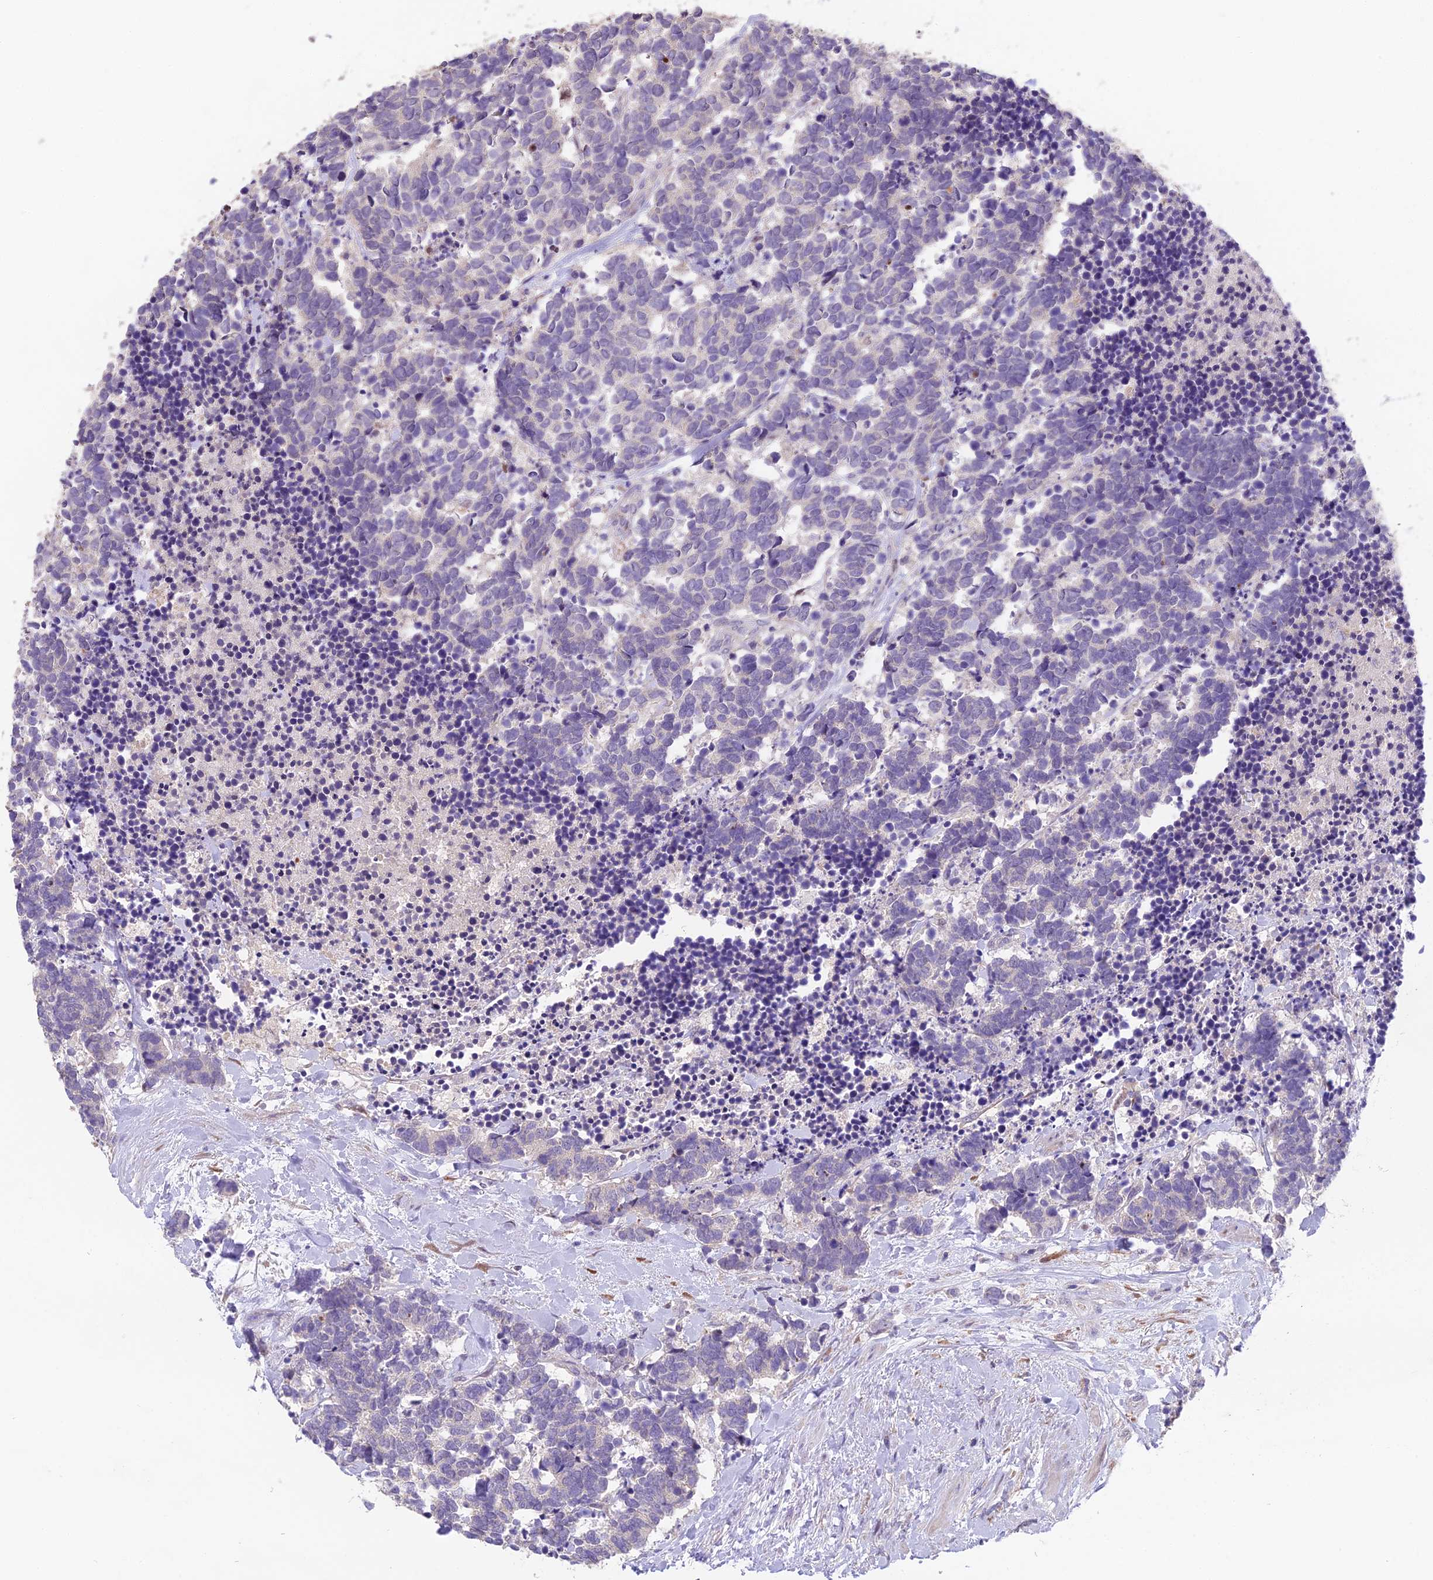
{"staining": {"intensity": "negative", "quantity": "none", "location": "none"}, "tissue": "carcinoid", "cell_type": "Tumor cells", "image_type": "cancer", "snomed": [{"axis": "morphology", "description": "Carcinoma, NOS"}, {"axis": "morphology", "description": "Carcinoid, malignant, NOS"}, {"axis": "topography", "description": "Prostate"}], "caption": "Immunohistochemistry (IHC) of carcinoma exhibits no positivity in tumor cells.", "gene": "PUS10", "patient": {"sex": "male", "age": 57}}